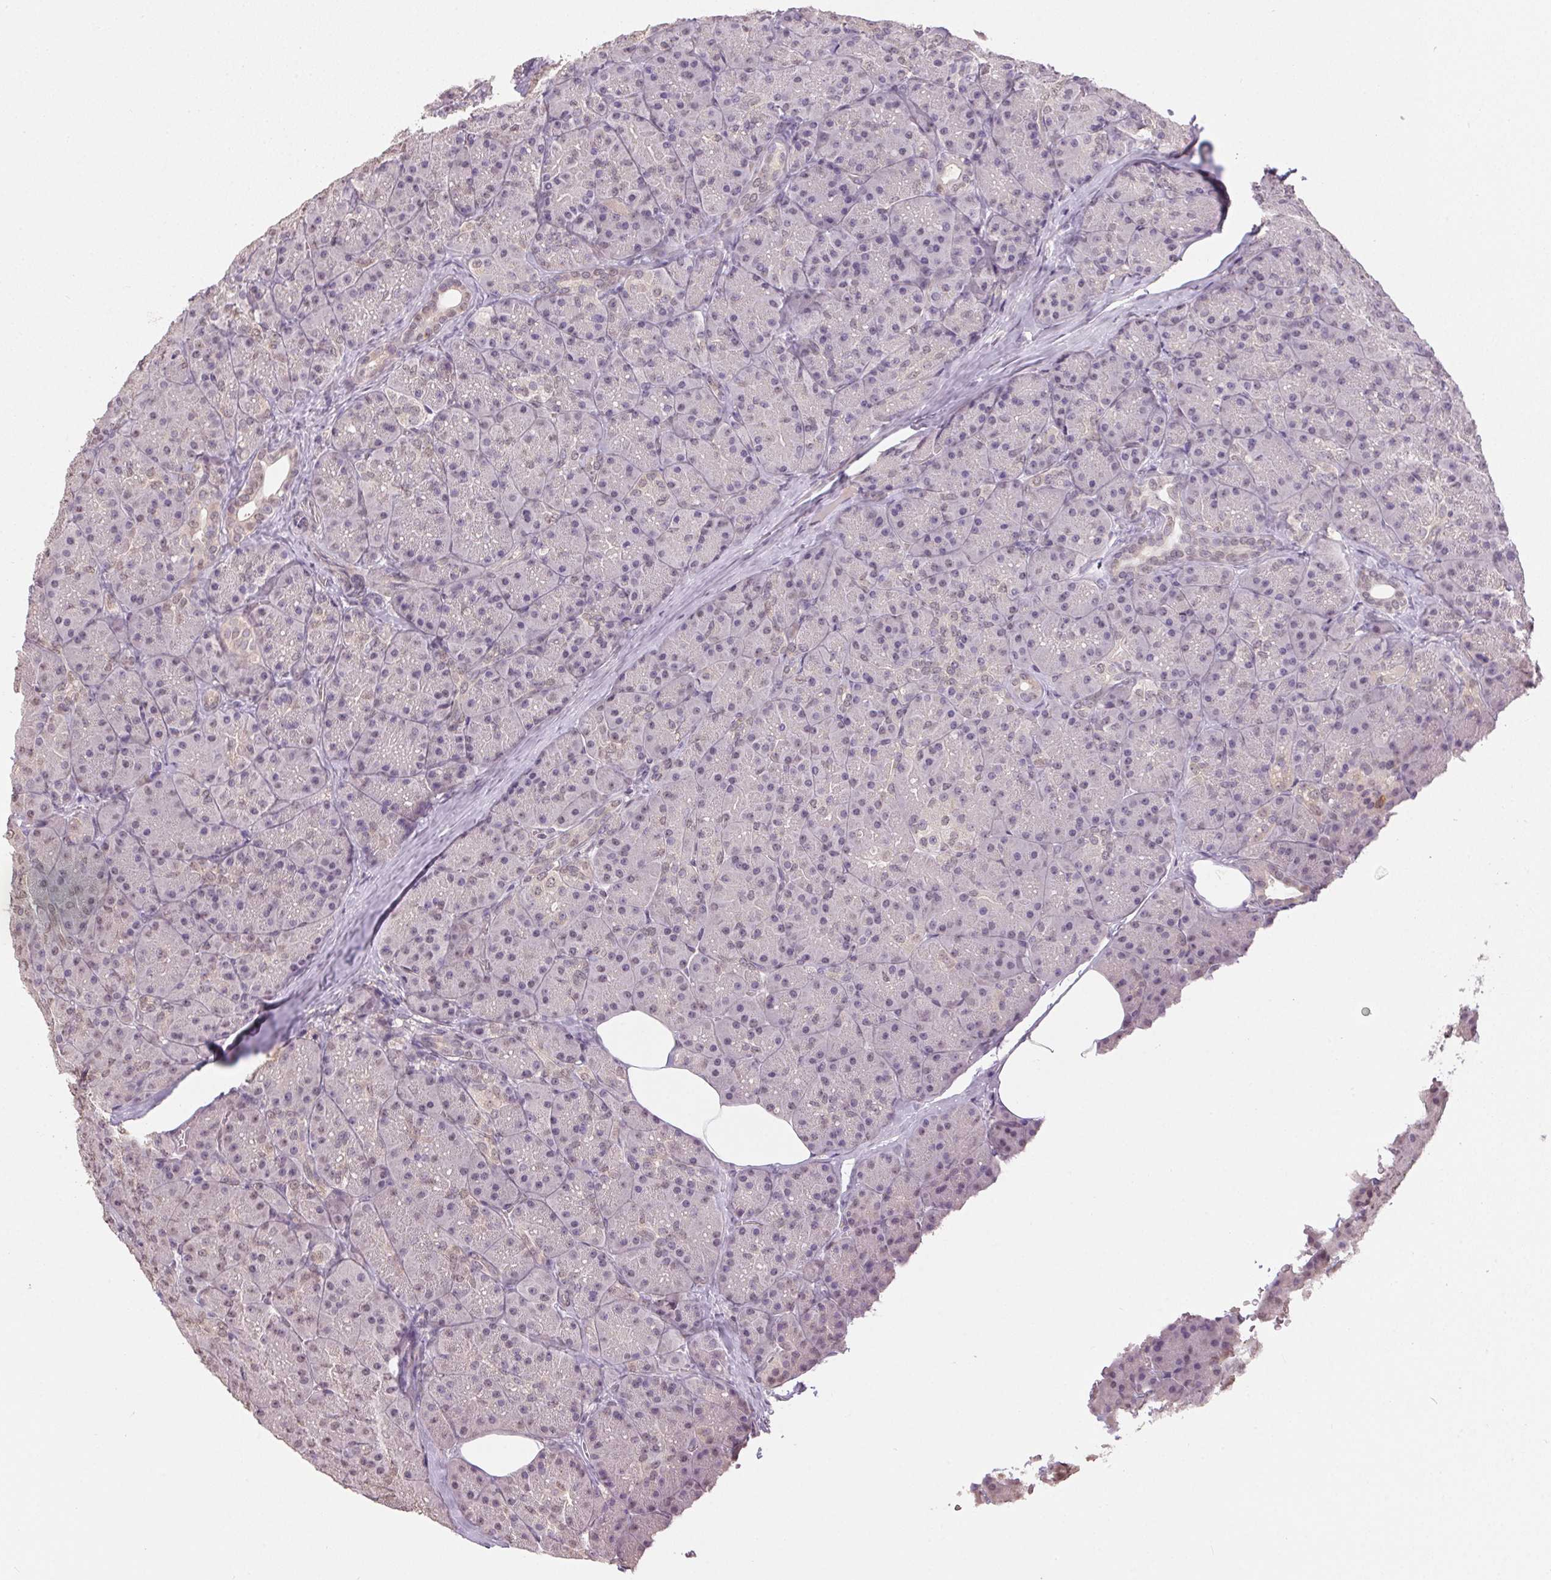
{"staining": {"intensity": "weak", "quantity": "<25%", "location": "cytoplasmic/membranous"}, "tissue": "pancreas", "cell_type": "Exocrine glandular cells", "image_type": "normal", "snomed": [{"axis": "morphology", "description": "Normal tissue, NOS"}, {"axis": "topography", "description": "Pancreas"}], "caption": "Immunohistochemical staining of benign human pancreas exhibits no significant positivity in exocrine glandular cells.", "gene": "PPP4R4", "patient": {"sex": "male", "age": 57}}